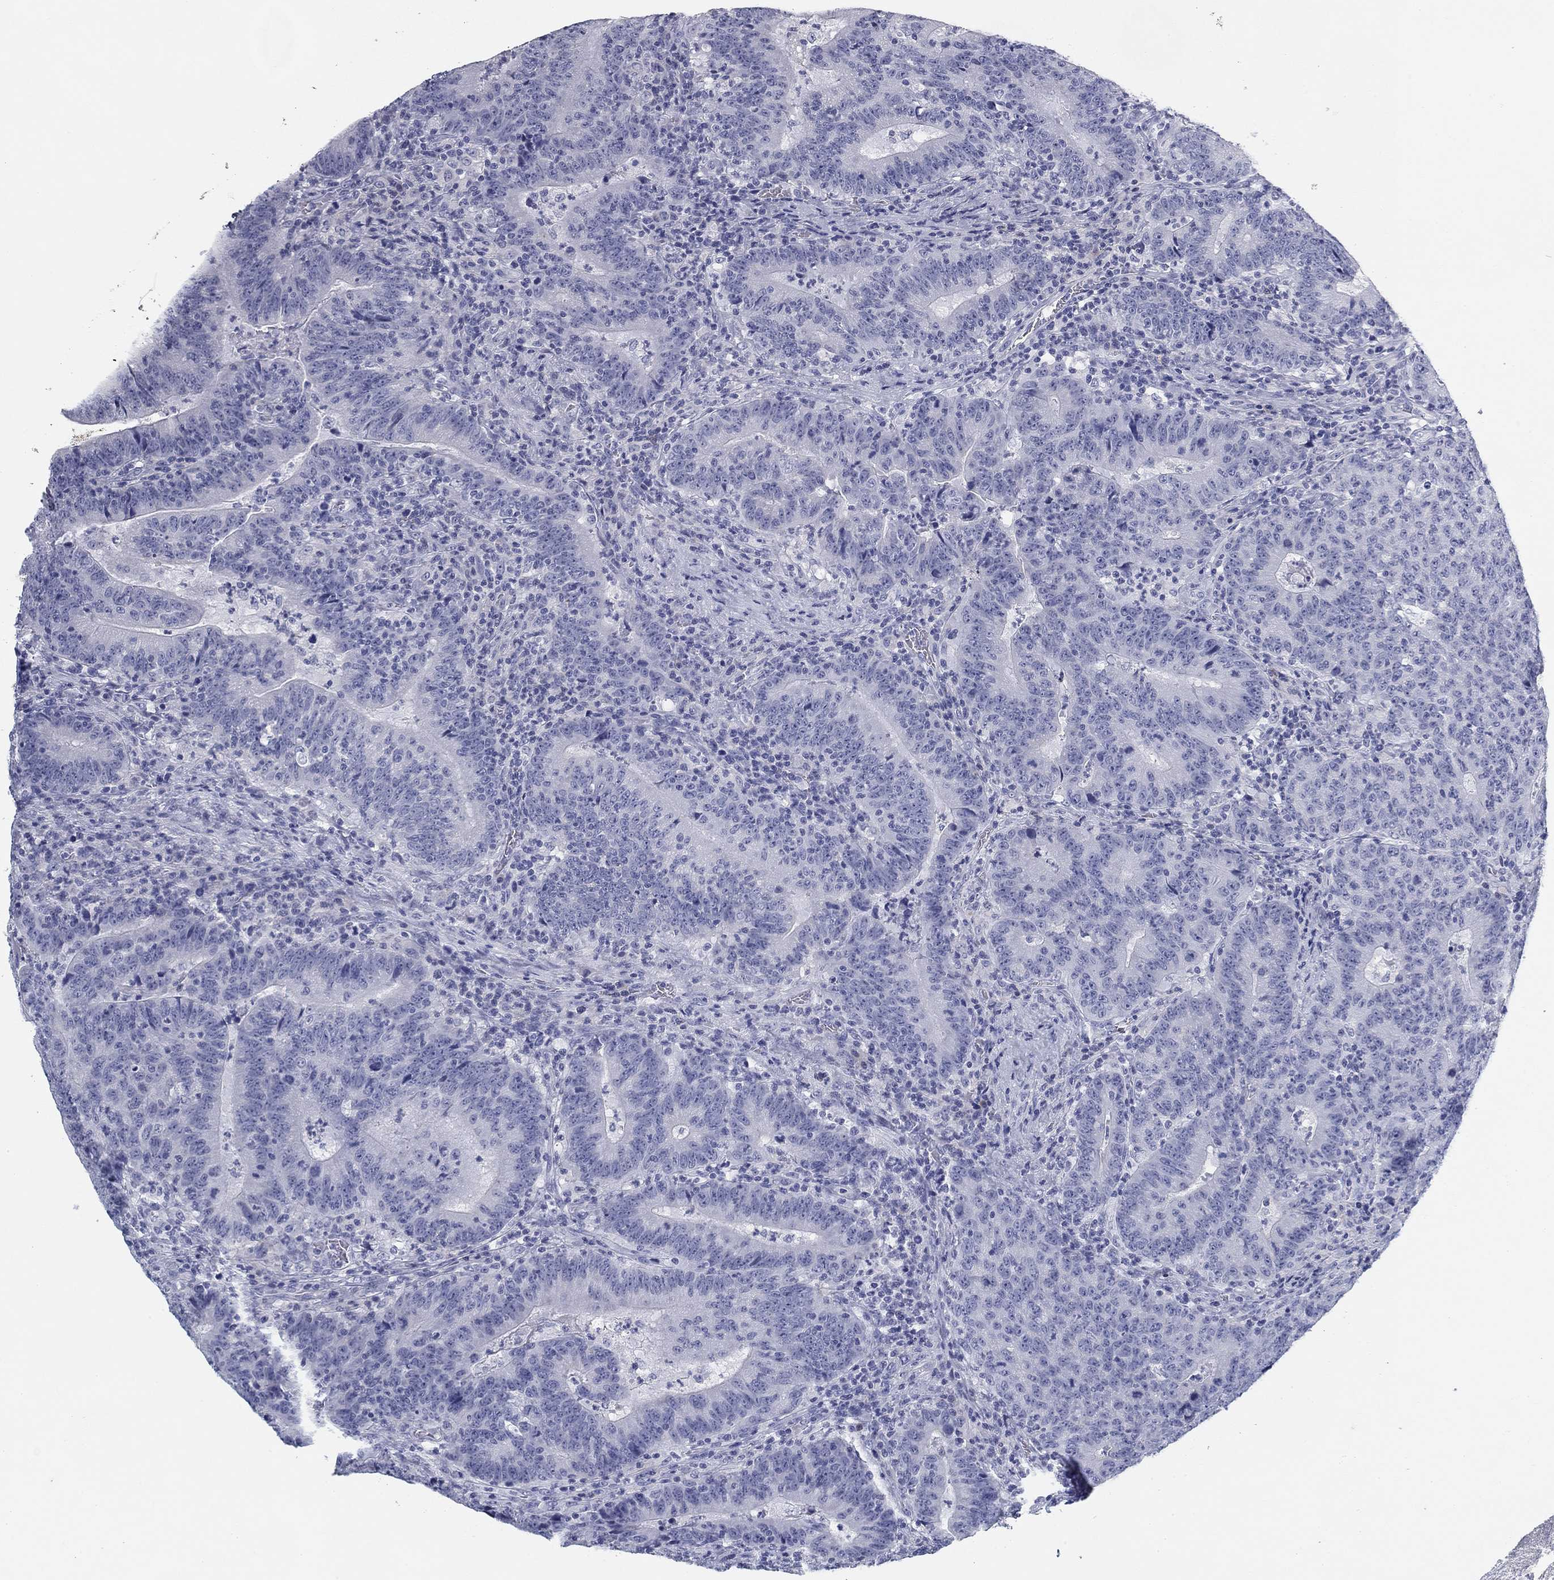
{"staining": {"intensity": "negative", "quantity": "none", "location": "none"}, "tissue": "colorectal cancer", "cell_type": "Tumor cells", "image_type": "cancer", "snomed": [{"axis": "morphology", "description": "Adenocarcinoma, NOS"}, {"axis": "topography", "description": "Colon"}], "caption": "Immunohistochemical staining of colorectal cancer (adenocarcinoma) exhibits no significant staining in tumor cells.", "gene": "CD79B", "patient": {"sex": "female", "age": 75}}